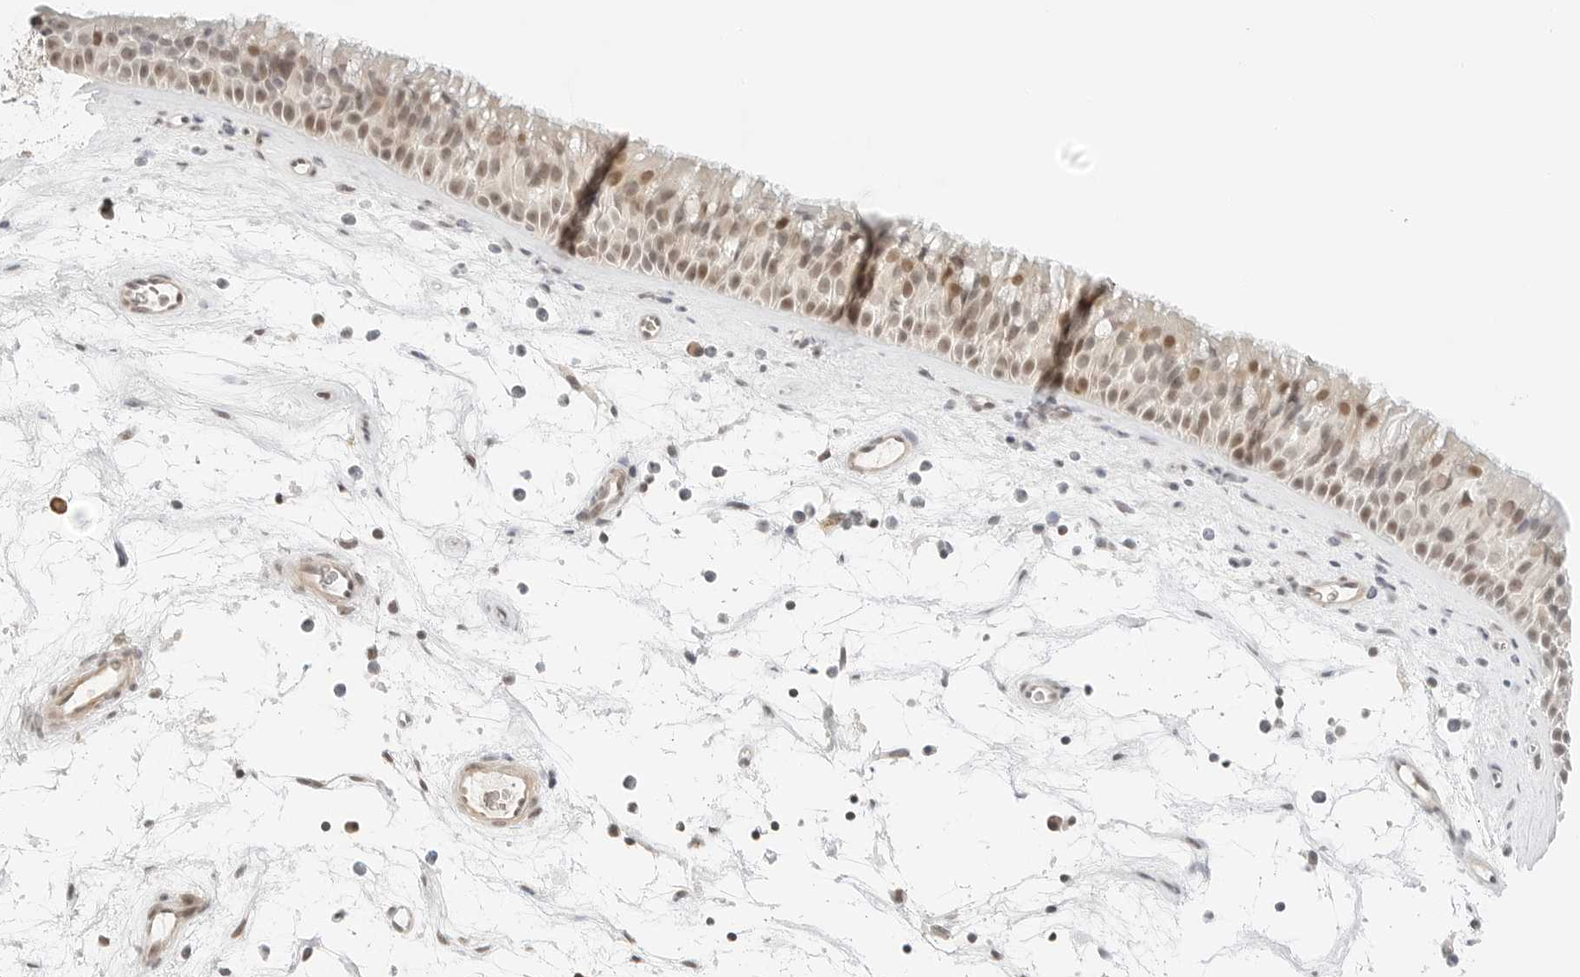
{"staining": {"intensity": "moderate", "quantity": "25%-75%", "location": "nuclear"}, "tissue": "nasopharynx", "cell_type": "Respiratory epithelial cells", "image_type": "normal", "snomed": [{"axis": "morphology", "description": "Normal tissue, NOS"}, {"axis": "topography", "description": "Nasopharynx"}], "caption": "About 25%-75% of respiratory epithelial cells in unremarkable human nasopharynx show moderate nuclear protein staining as visualized by brown immunohistochemical staining.", "gene": "NEO1", "patient": {"sex": "male", "age": 64}}